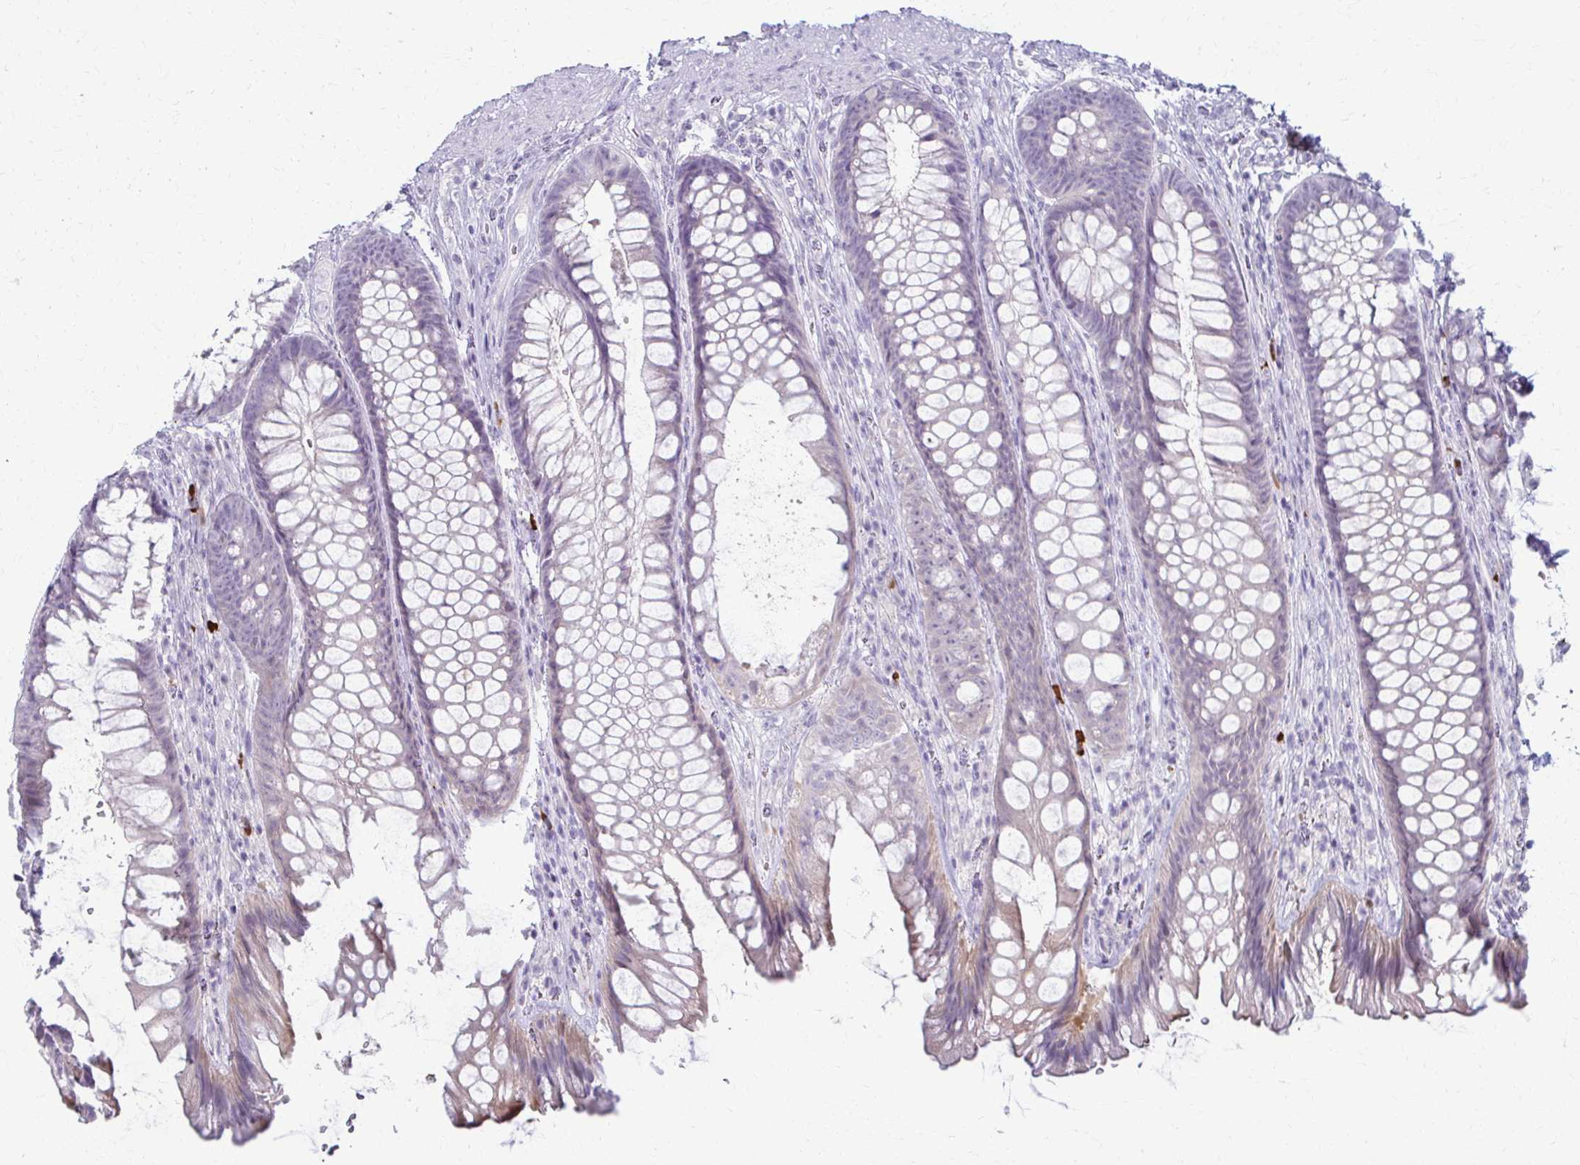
{"staining": {"intensity": "weak", "quantity": "<25%", "location": "cytoplasmic/membranous"}, "tissue": "rectum", "cell_type": "Glandular cells", "image_type": "normal", "snomed": [{"axis": "morphology", "description": "Normal tissue, NOS"}, {"axis": "topography", "description": "Rectum"}], "caption": "Glandular cells show no significant protein positivity in normal rectum.", "gene": "LDLRAP1", "patient": {"sex": "male", "age": 53}}